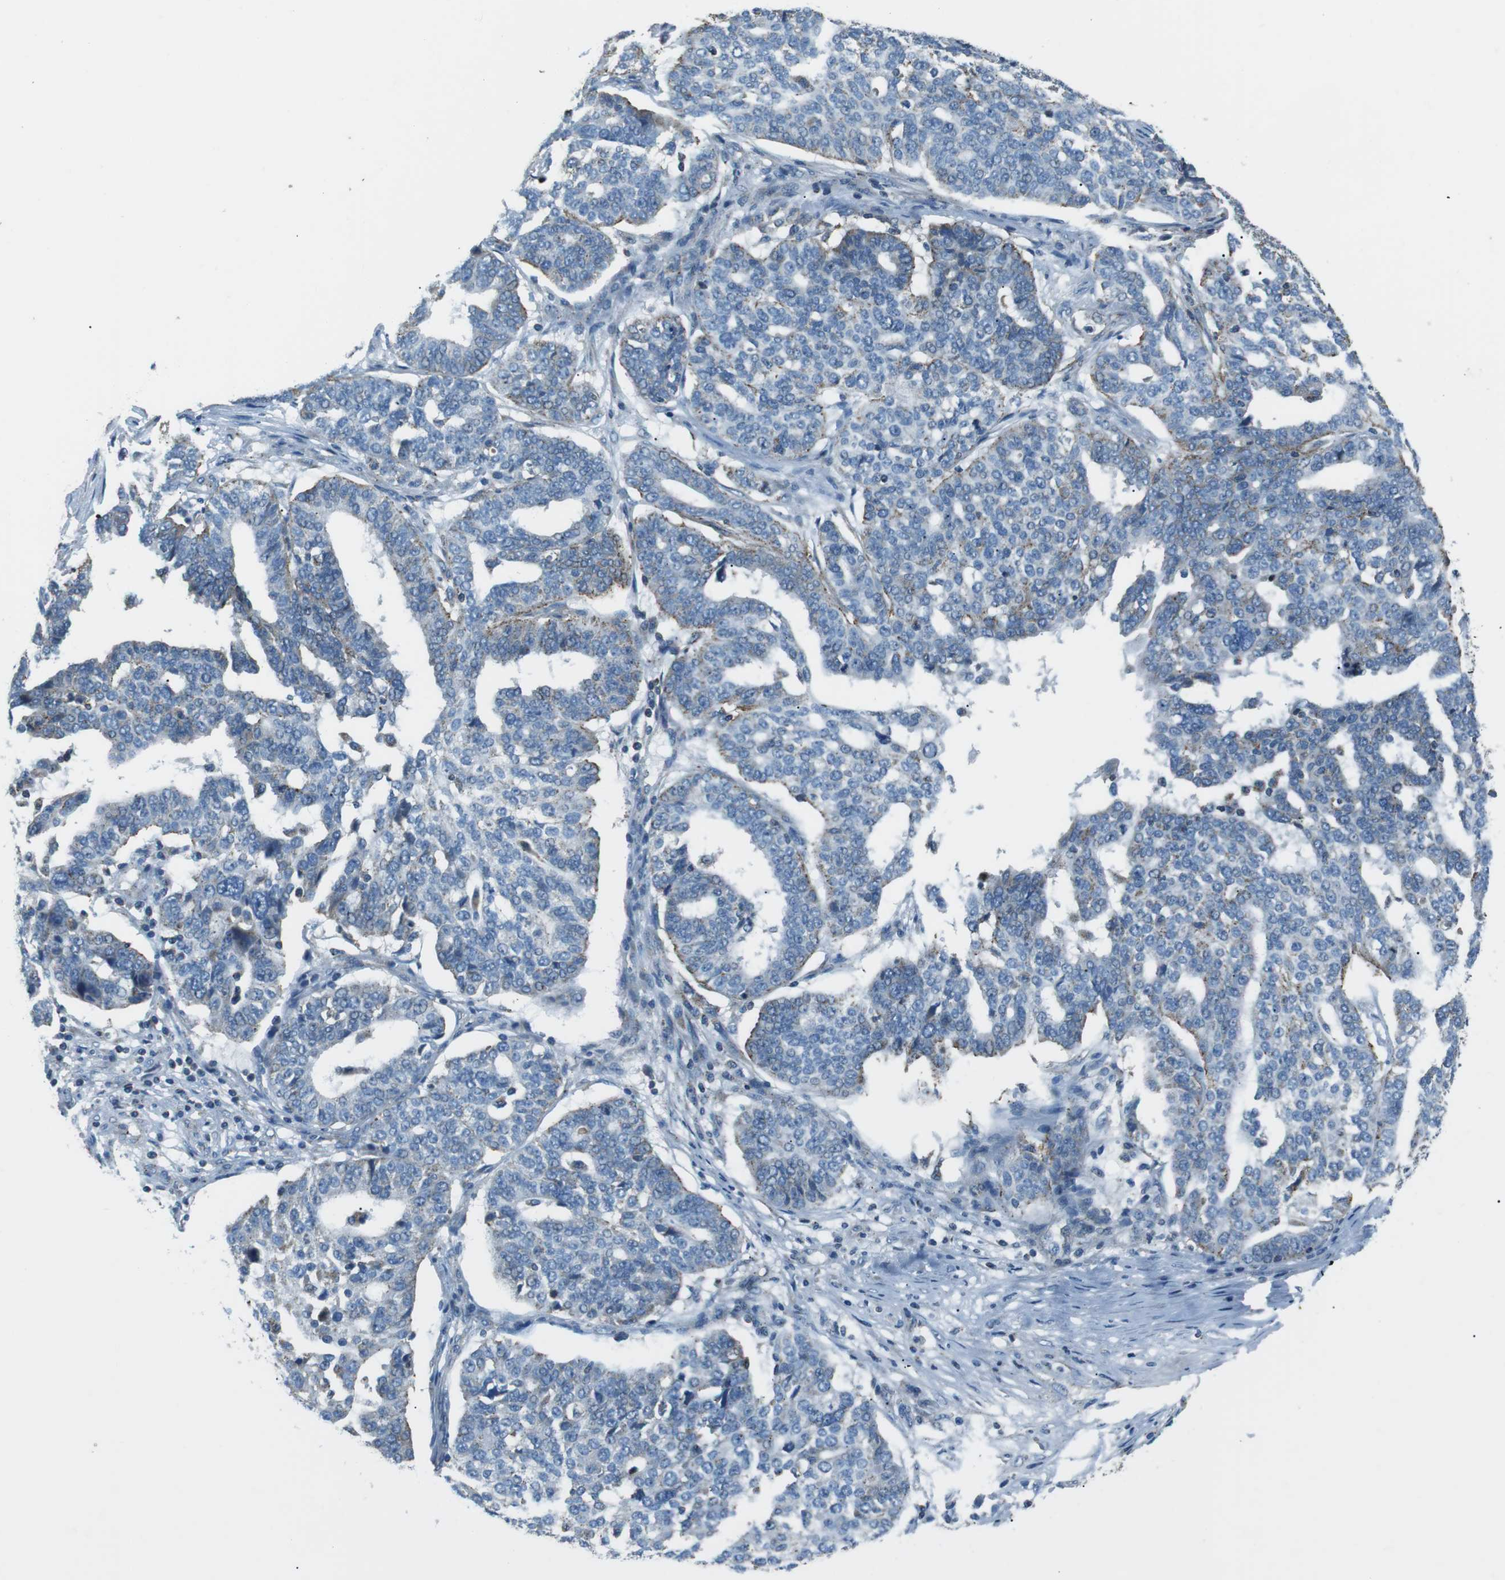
{"staining": {"intensity": "weak", "quantity": "<25%", "location": "cytoplasmic/membranous"}, "tissue": "ovarian cancer", "cell_type": "Tumor cells", "image_type": "cancer", "snomed": [{"axis": "morphology", "description": "Cystadenocarcinoma, serous, NOS"}, {"axis": "topography", "description": "Ovary"}], "caption": "Ovarian cancer (serous cystadenocarcinoma) was stained to show a protein in brown. There is no significant expression in tumor cells.", "gene": "FAM3B", "patient": {"sex": "female", "age": 59}}